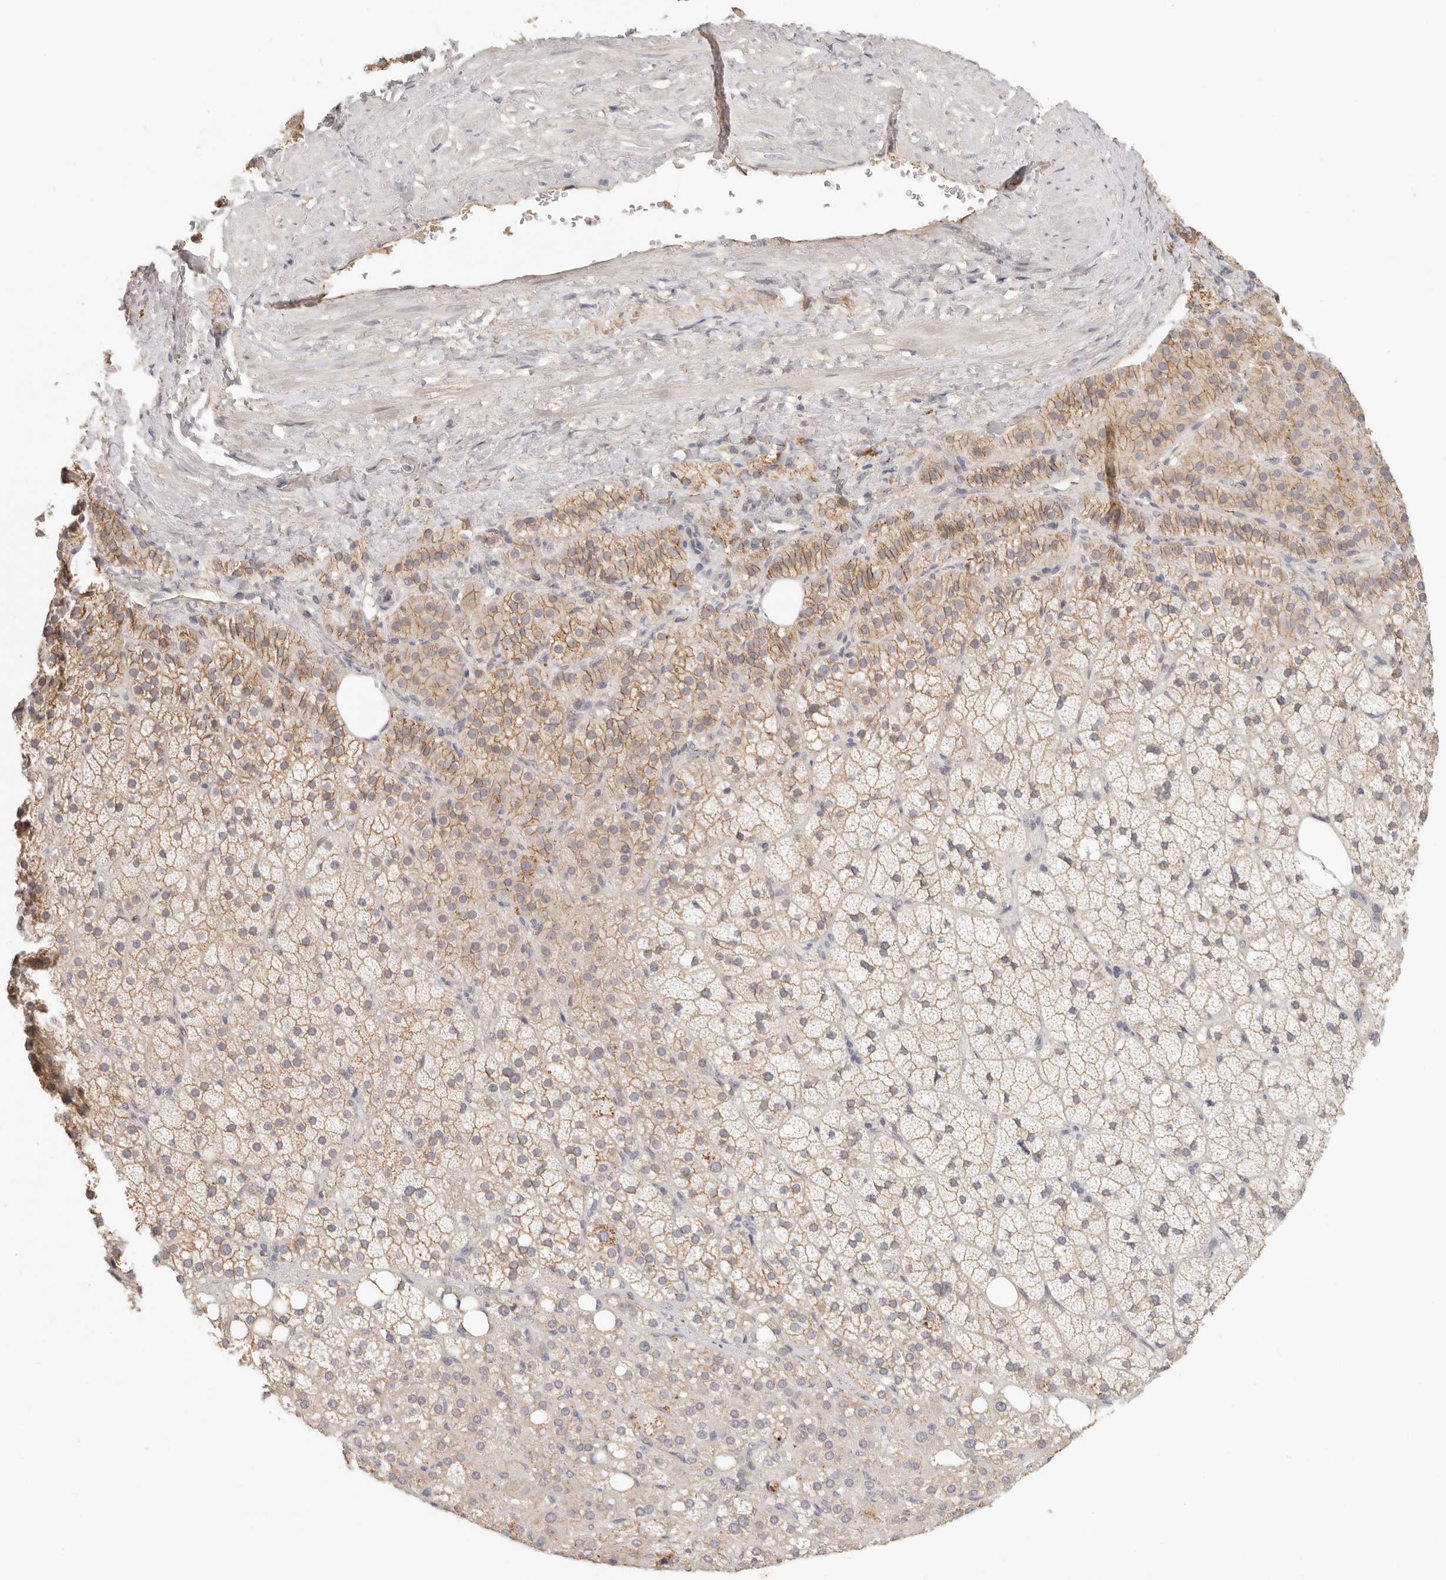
{"staining": {"intensity": "moderate", "quantity": ">75%", "location": "cytoplasmic/membranous"}, "tissue": "adrenal gland", "cell_type": "Glandular cells", "image_type": "normal", "snomed": [{"axis": "morphology", "description": "Normal tissue, NOS"}, {"axis": "topography", "description": "Adrenal gland"}], "caption": "Moderate cytoplasmic/membranous protein positivity is seen in about >75% of glandular cells in adrenal gland. (Stains: DAB (3,3'-diaminobenzidine) in brown, nuclei in blue, Microscopy: brightfield microscopy at high magnification).", "gene": "ANXA9", "patient": {"sex": "female", "age": 59}}